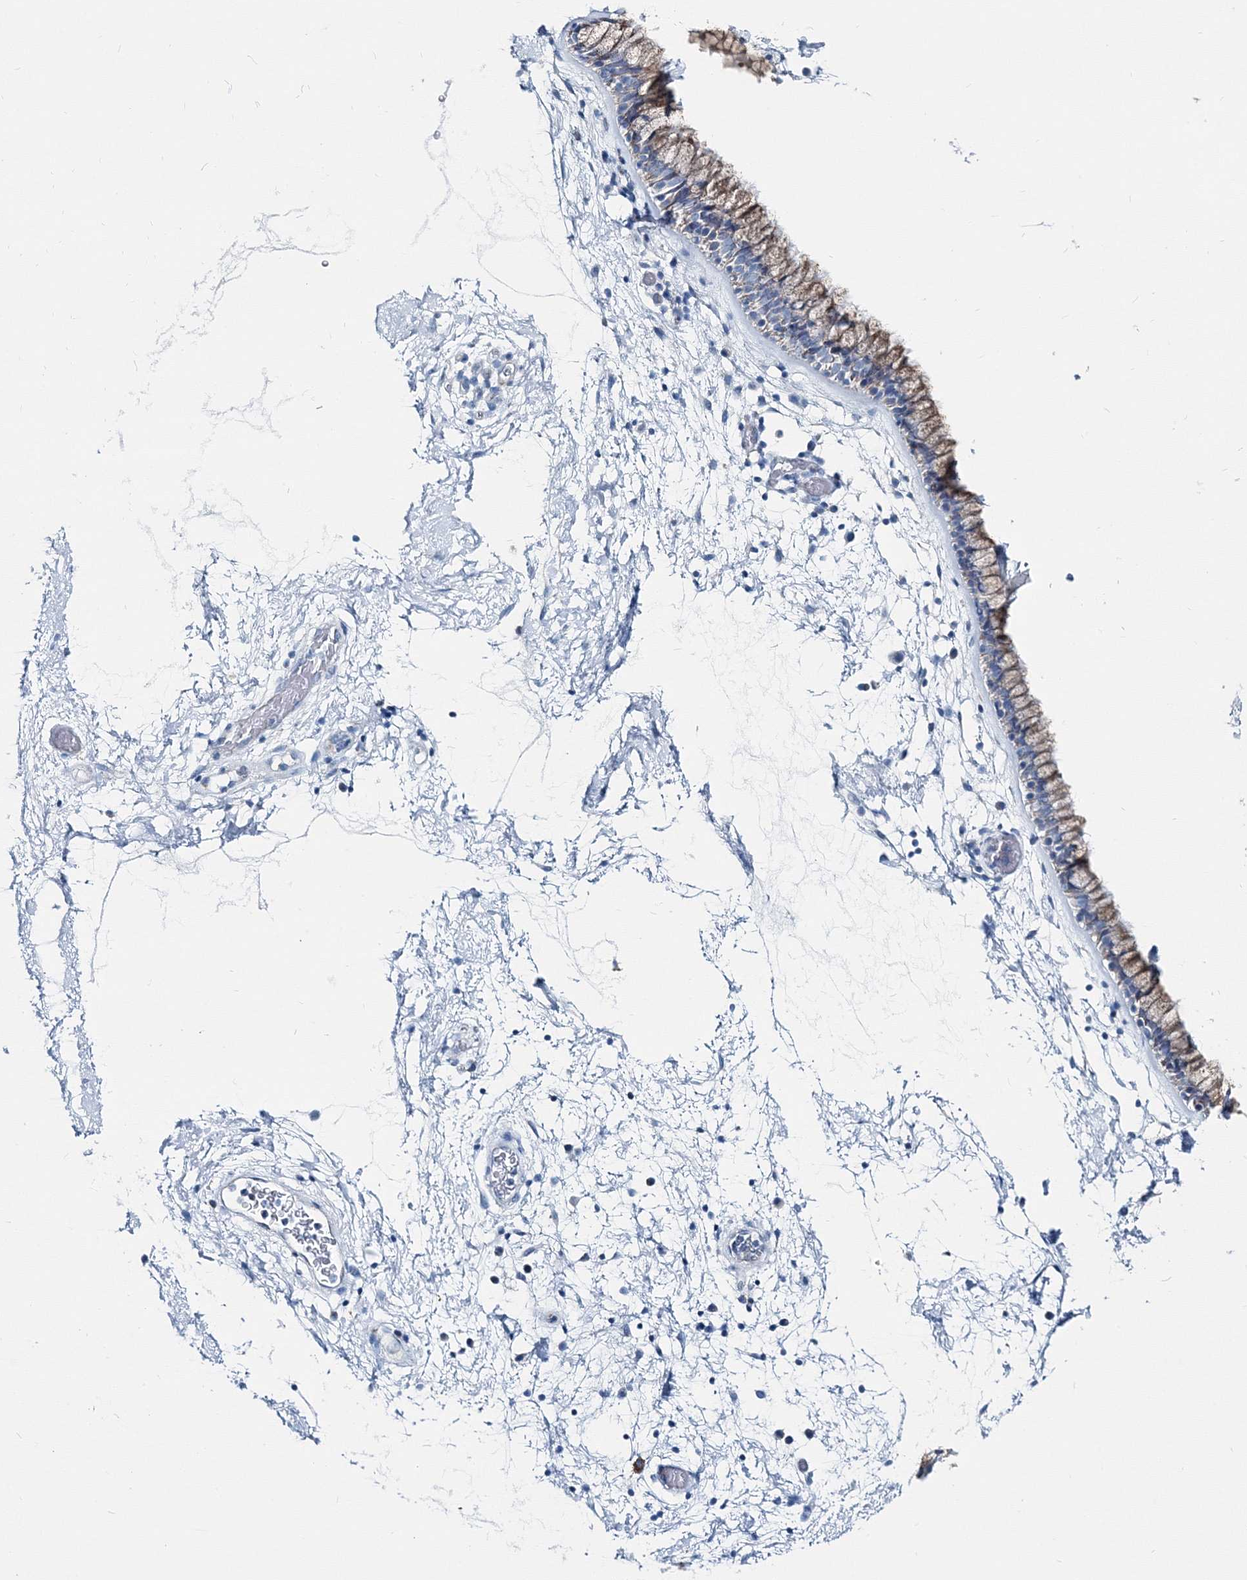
{"staining": {"intensity": "weak", "quantity": "<25%", "location": "cytoplasmic/membranous"}, "tissue": "nasopharynx", "cell_type": "Respiratory epithelial cells", "image_type": "normal", "snomed": [{"axis": "morphology", "description": "Normal tissue, NOS"}, {"axis": "morphology", "description": "Inflammation, NOS"}, {"axis": "topography", "description": "Nasopharynx"}], "caption": "The micrograph demonstrates no staining of respiratory epithelial cells in unremarkable nasopharynx.", "gene": "GABARAPL2", "patient": {"sex": "male", "age": 48}}